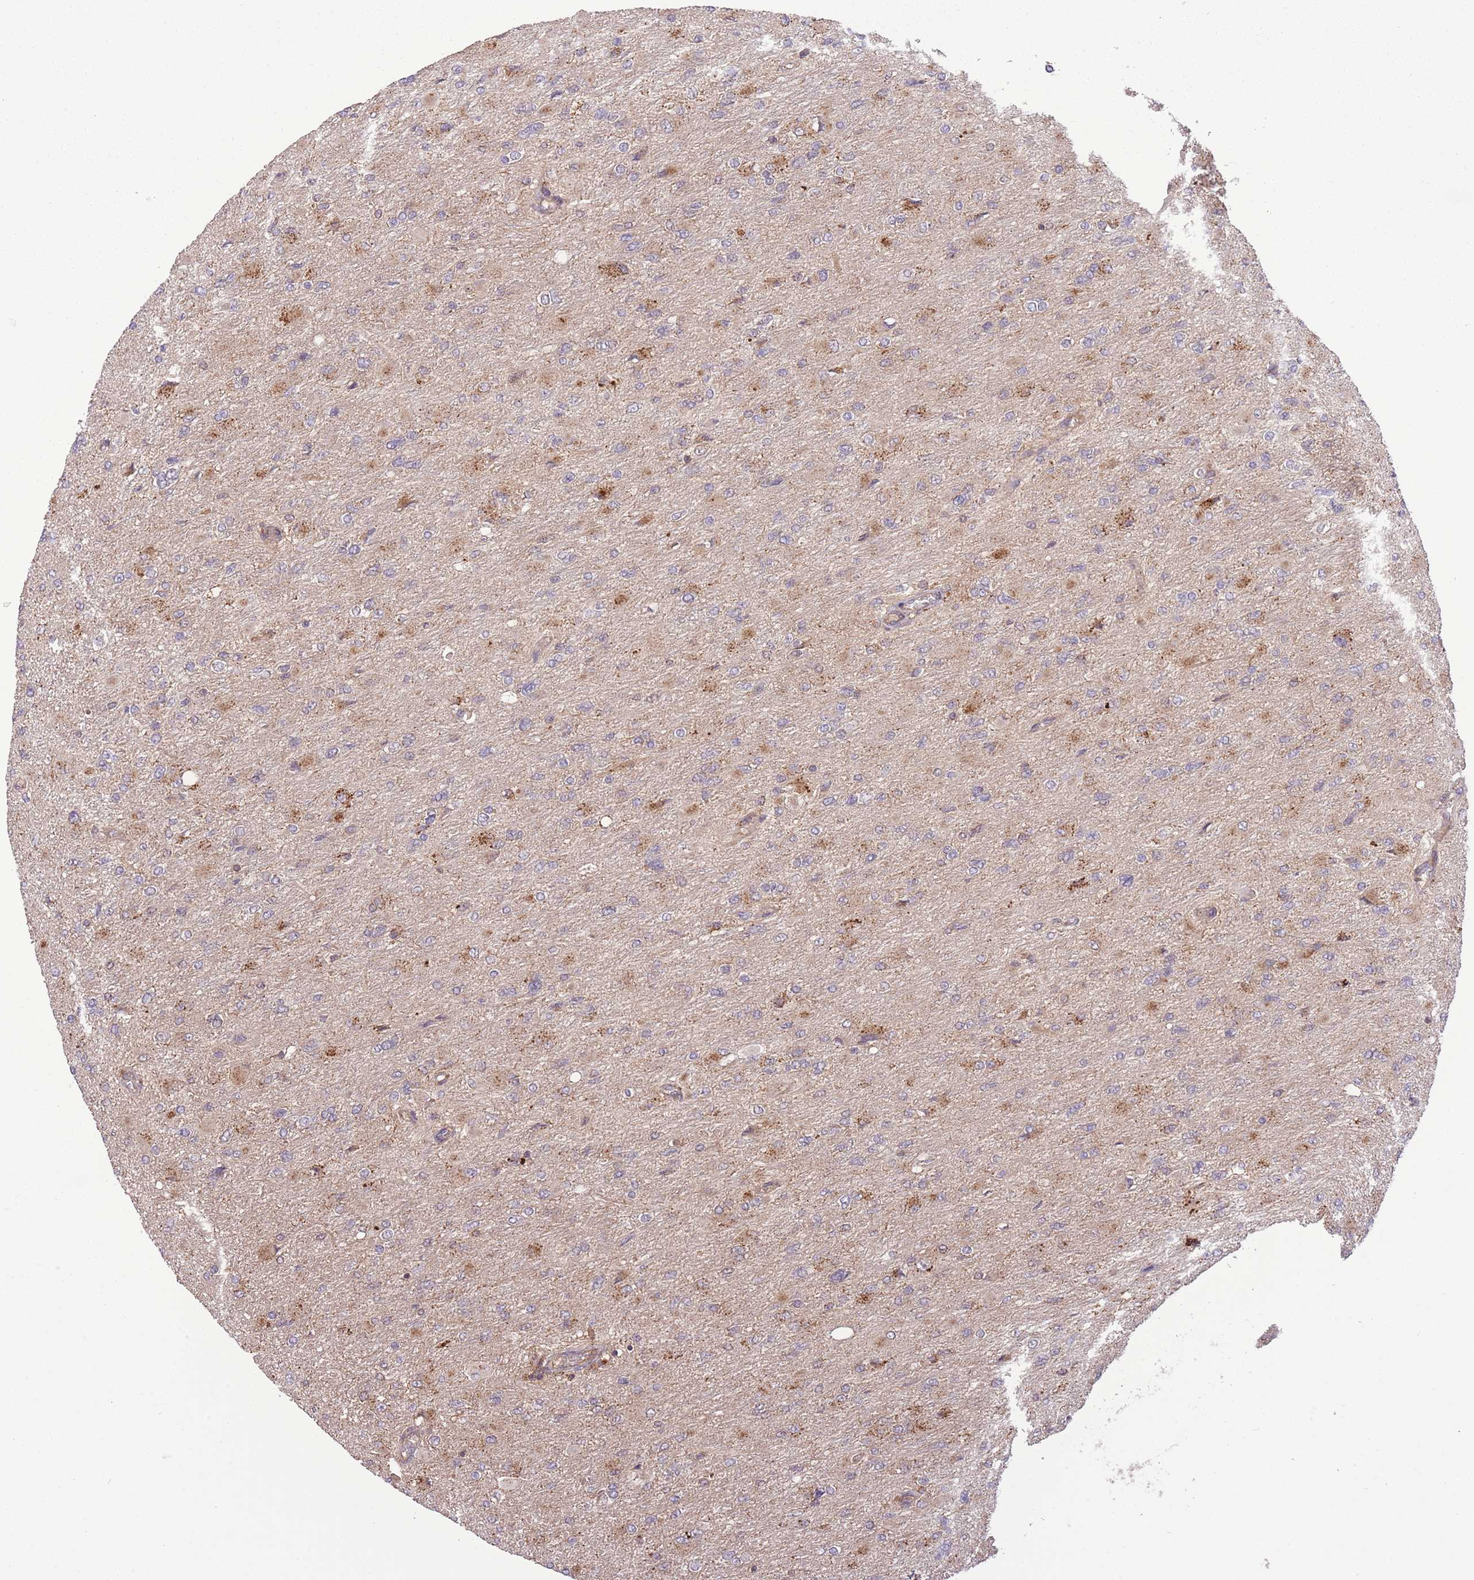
{"staining": {"intensity": "negative", "quantity": "none", "location": "none"}, "tissue": "glioma", "cell_type": "Tumor cells", "image_type": "cancer", "snomed": [{"axis": "morphology", "description": "Glioma, malignant, High grade"}, {"axis": "topography", "description": "Cerebral cortex"}], "caption": "Tumor cells are negative for protein expression in human high-grade glioma (malignant).", "gene": "POLR3F", "patient": {"sex": "female", "age": 36}}